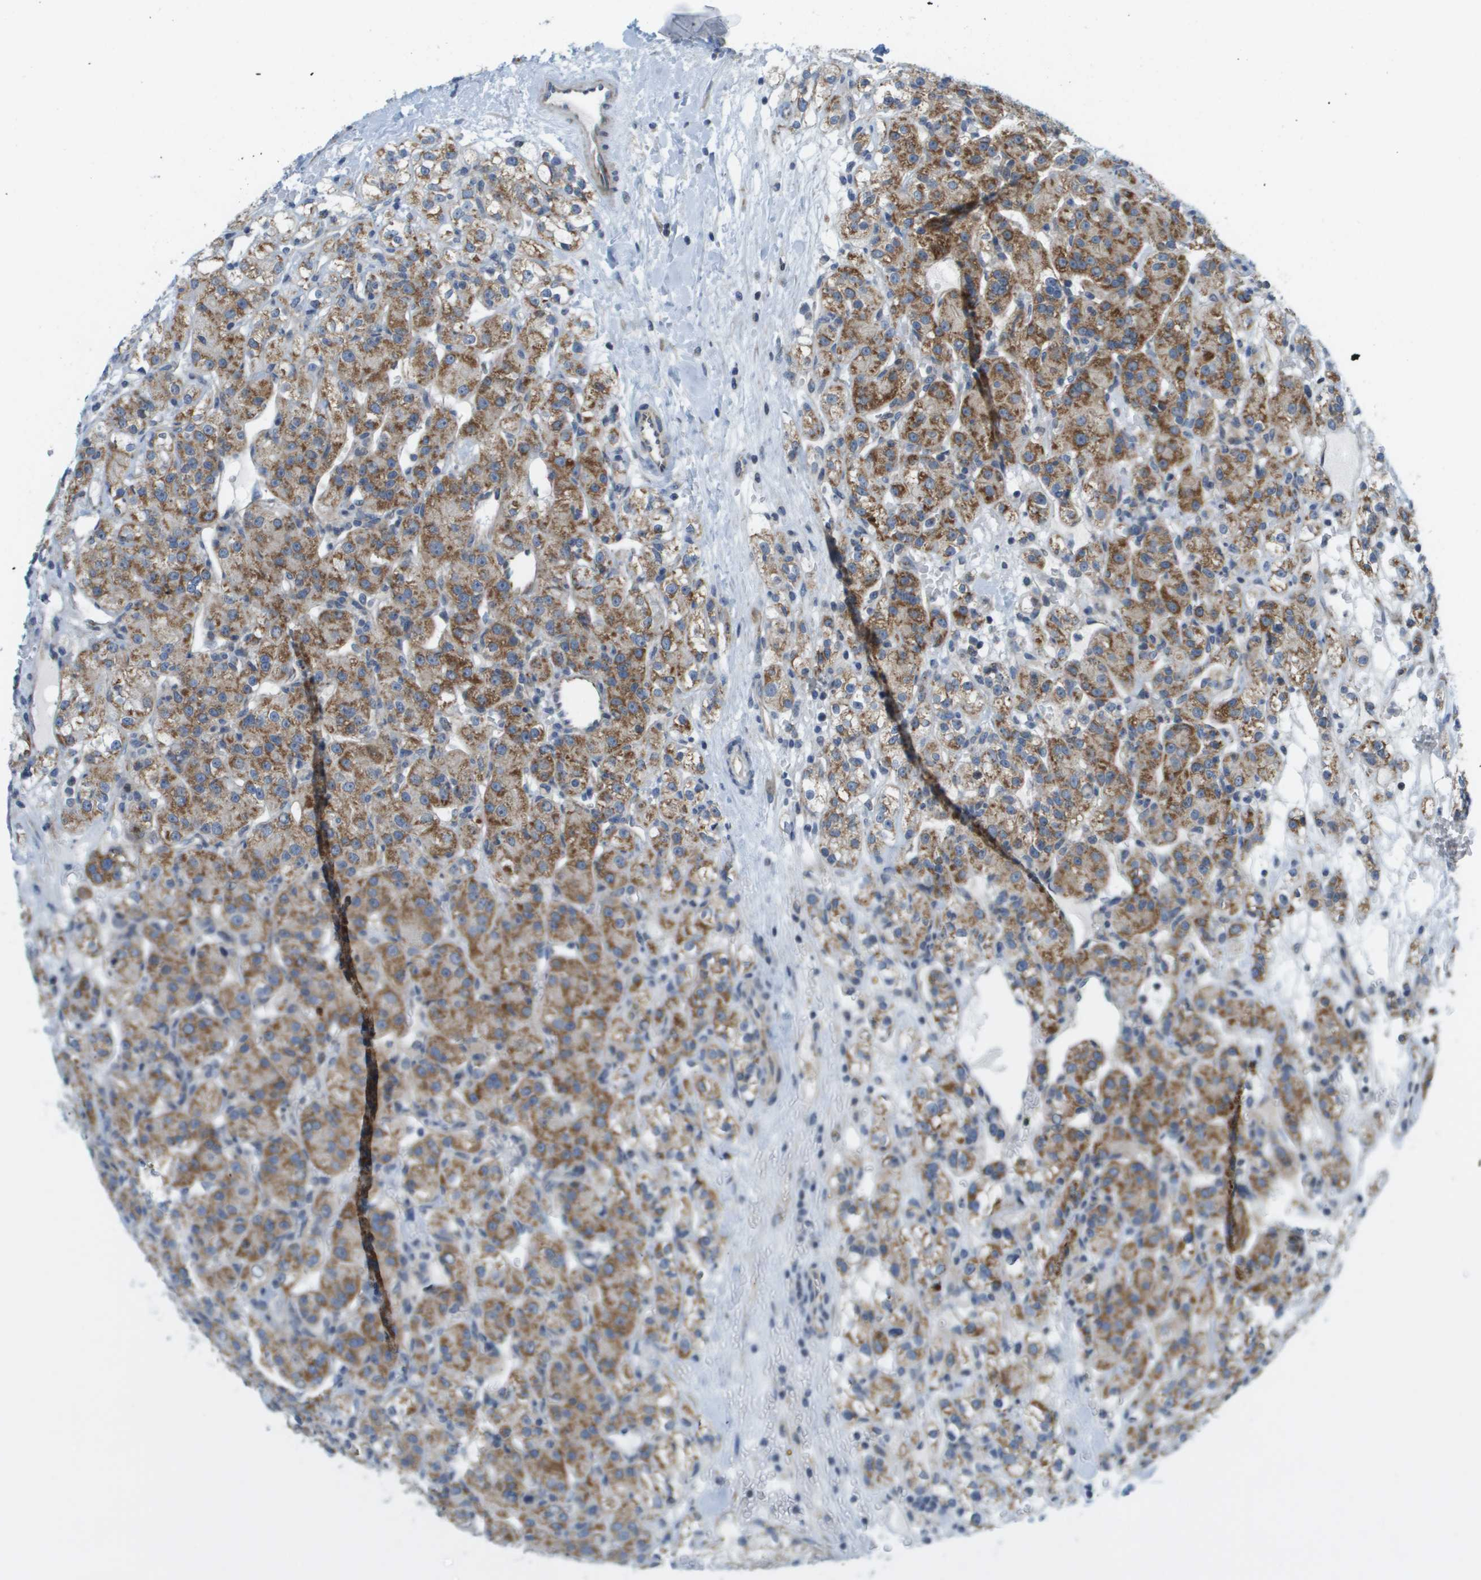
{"staining": {"intensity": "moderate", "quantity": ">75%", "location": "cytoplasmic/membranous"}, "tissue": "renal cancer", "cell_type": "Tumor cells", "image_type": "cancer", "snomed": [{"axis": "morphology", "description": "Normal tissue, NOS"}, {"axis": "morphology", "description": "Adenocarcinoma, NOS"}, {"axis": "topography", "description": "Kidney"}], "caption": "This image shows immunohistochemistry (IHC) staining of human renal cancer, with medium moderate cytoplasmic/membranous staining in about >75% of tumor cells.", "gene": "KRT23", "patient": {"sex": "male", "age": 61}}